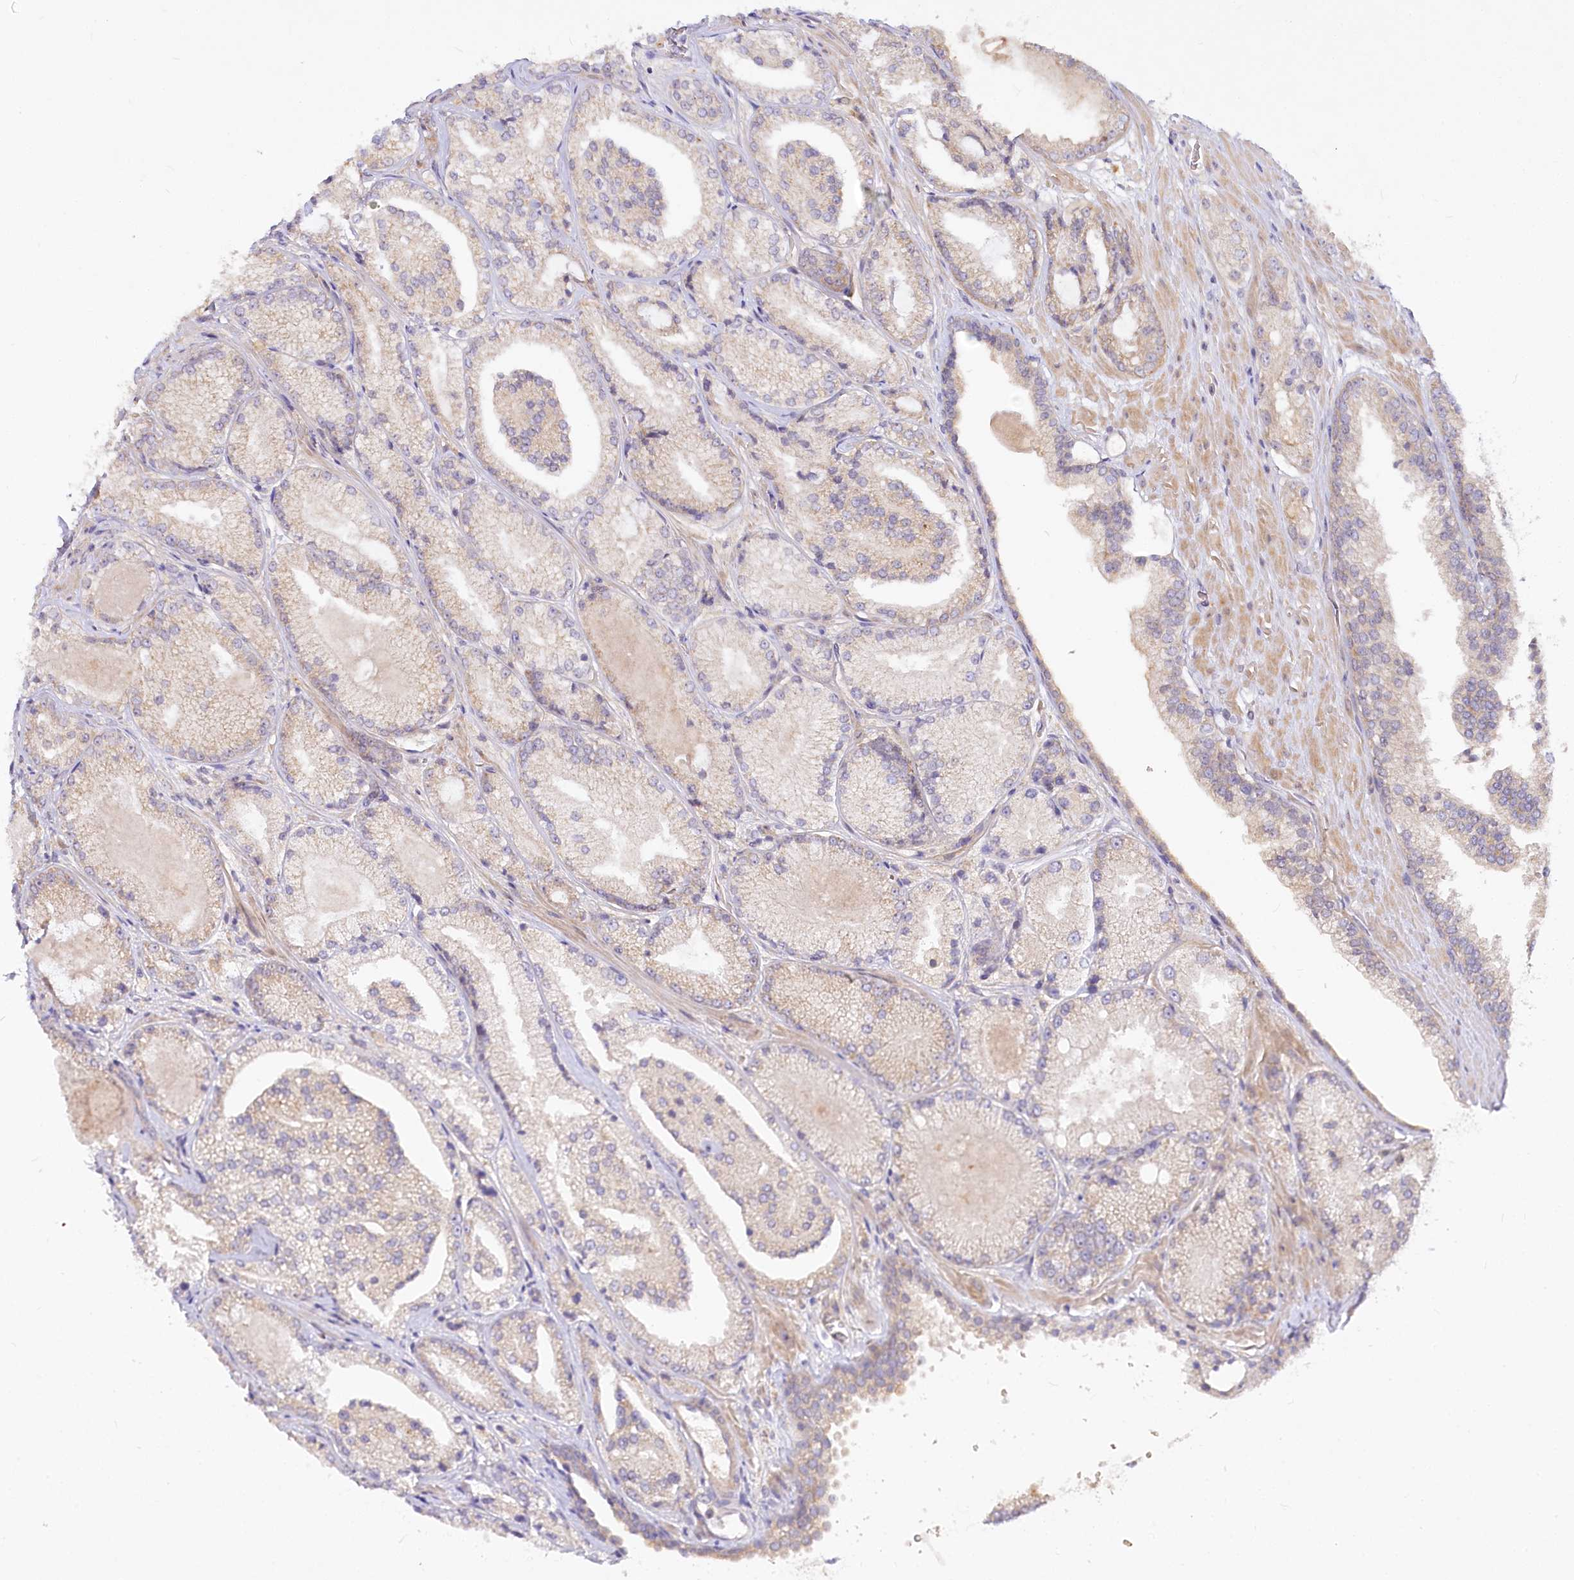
{"staining": {"intensity": "weak", "quantity": "<25%", "location": "cytoplasmic/membranous"}, "tissue": "prostate cancer", "cell_type": "Tumor cells", "image_type": "cancer", "snomed": [{"axis": "morphology", "description": "Adenocarcinoma, High grade"}, {"axis": "topography", "description": "Prostate"}], "caption": "DAB immunohistochemical staining of human prostate cancer demonstrates no significant positivity in tumor cells.", "gene": "EFHC2", "patient": {"sex": "male", "age": 73}}